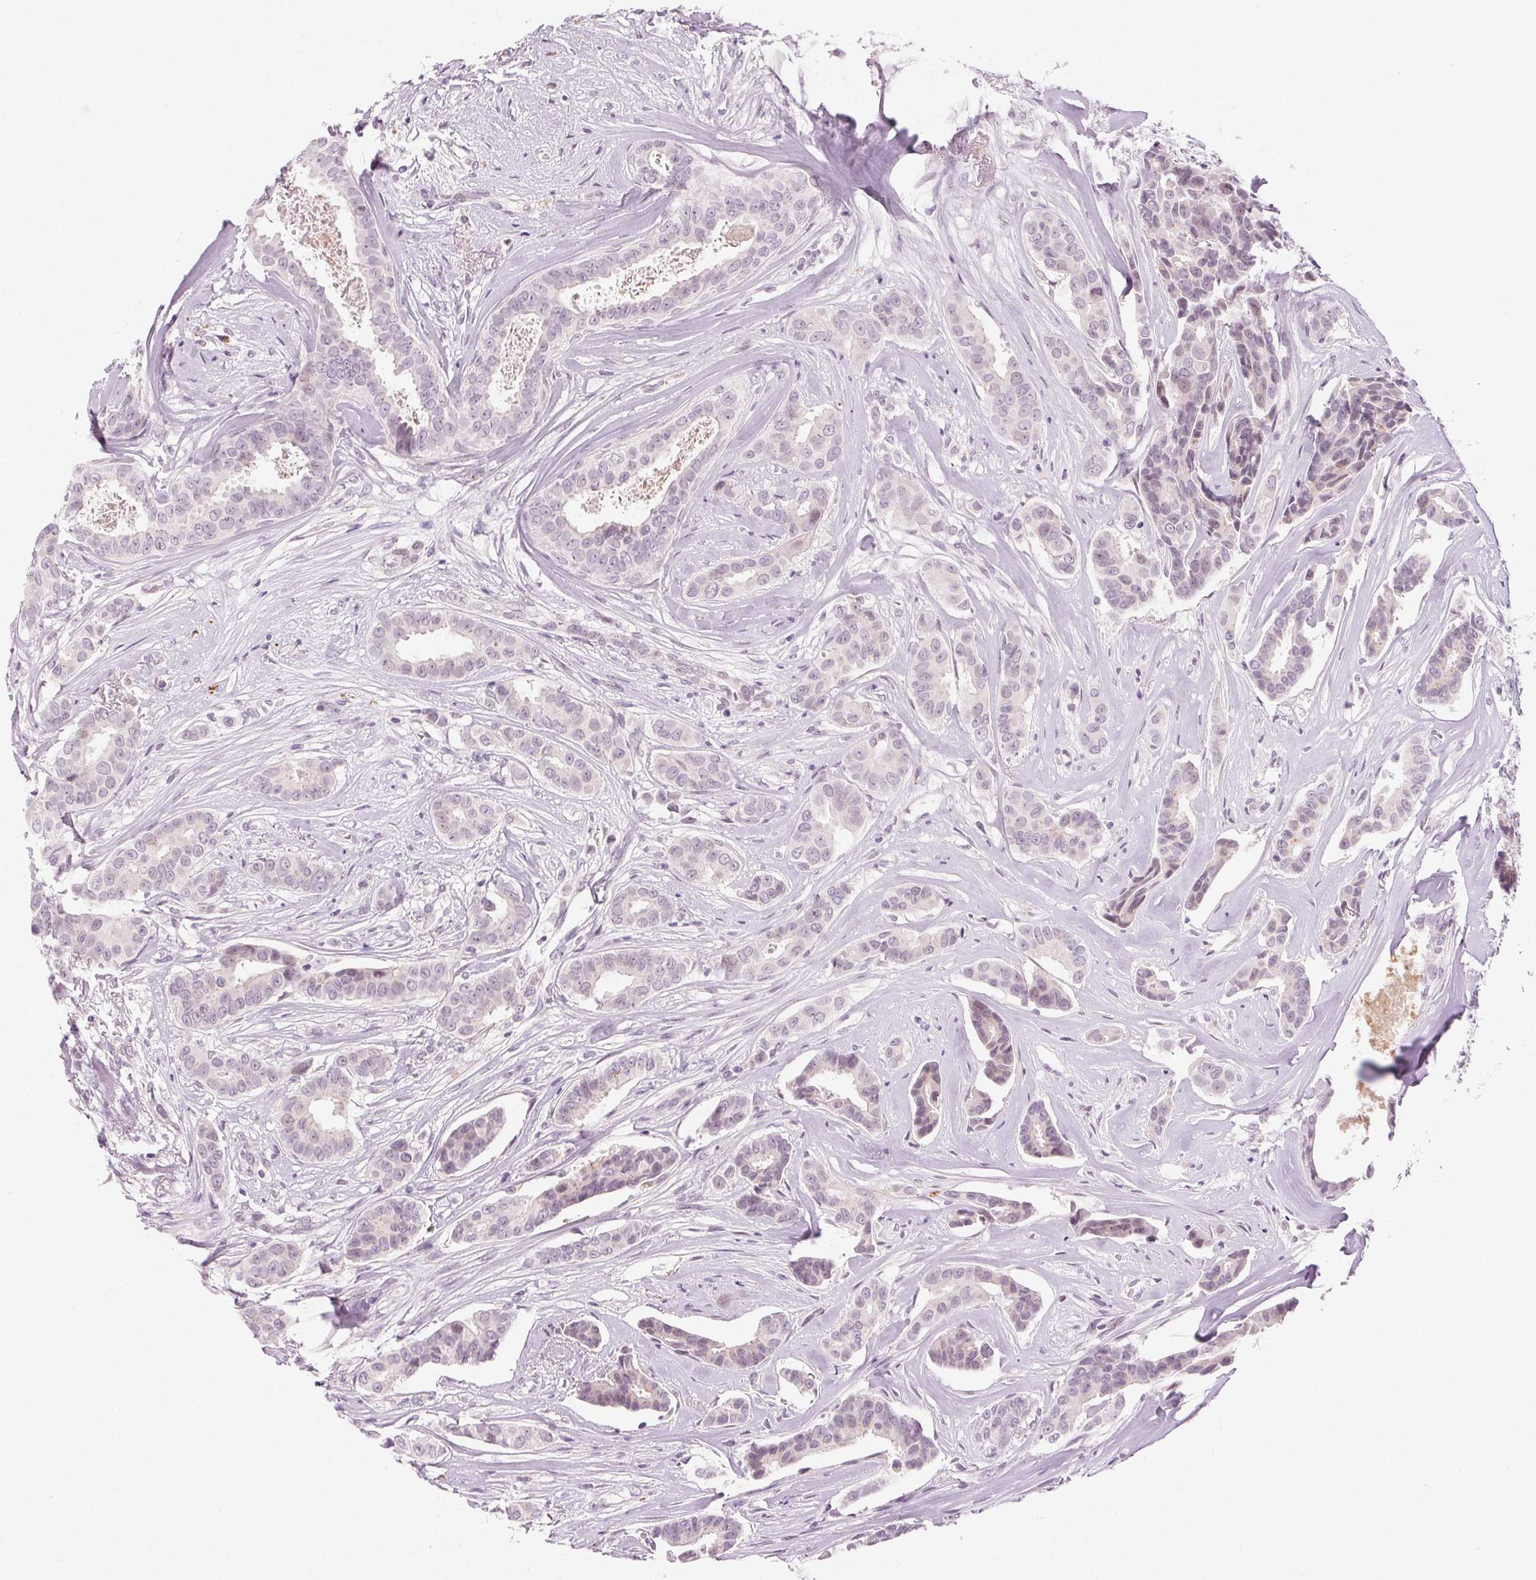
{"staining": {"intensity": "negative", "quantity": "none", "location": "none"}, "tissue": "breast cancer", "cell_type": "Tumor cells", "image_type": "cancer", "snomed": [{"axis": "morphology", "description": "Duct carcinoma"}, {"axis": "topography", "description": "Breast"}], "caption": "Immunohistochemistry (IHC) of infiltrating ductal carcinoma (breast) demonstrates no expression in tumor cells. Nuclei are stained in blue.", "gene": "HSF5", "patient": {"sex": "female", "age": 45}}